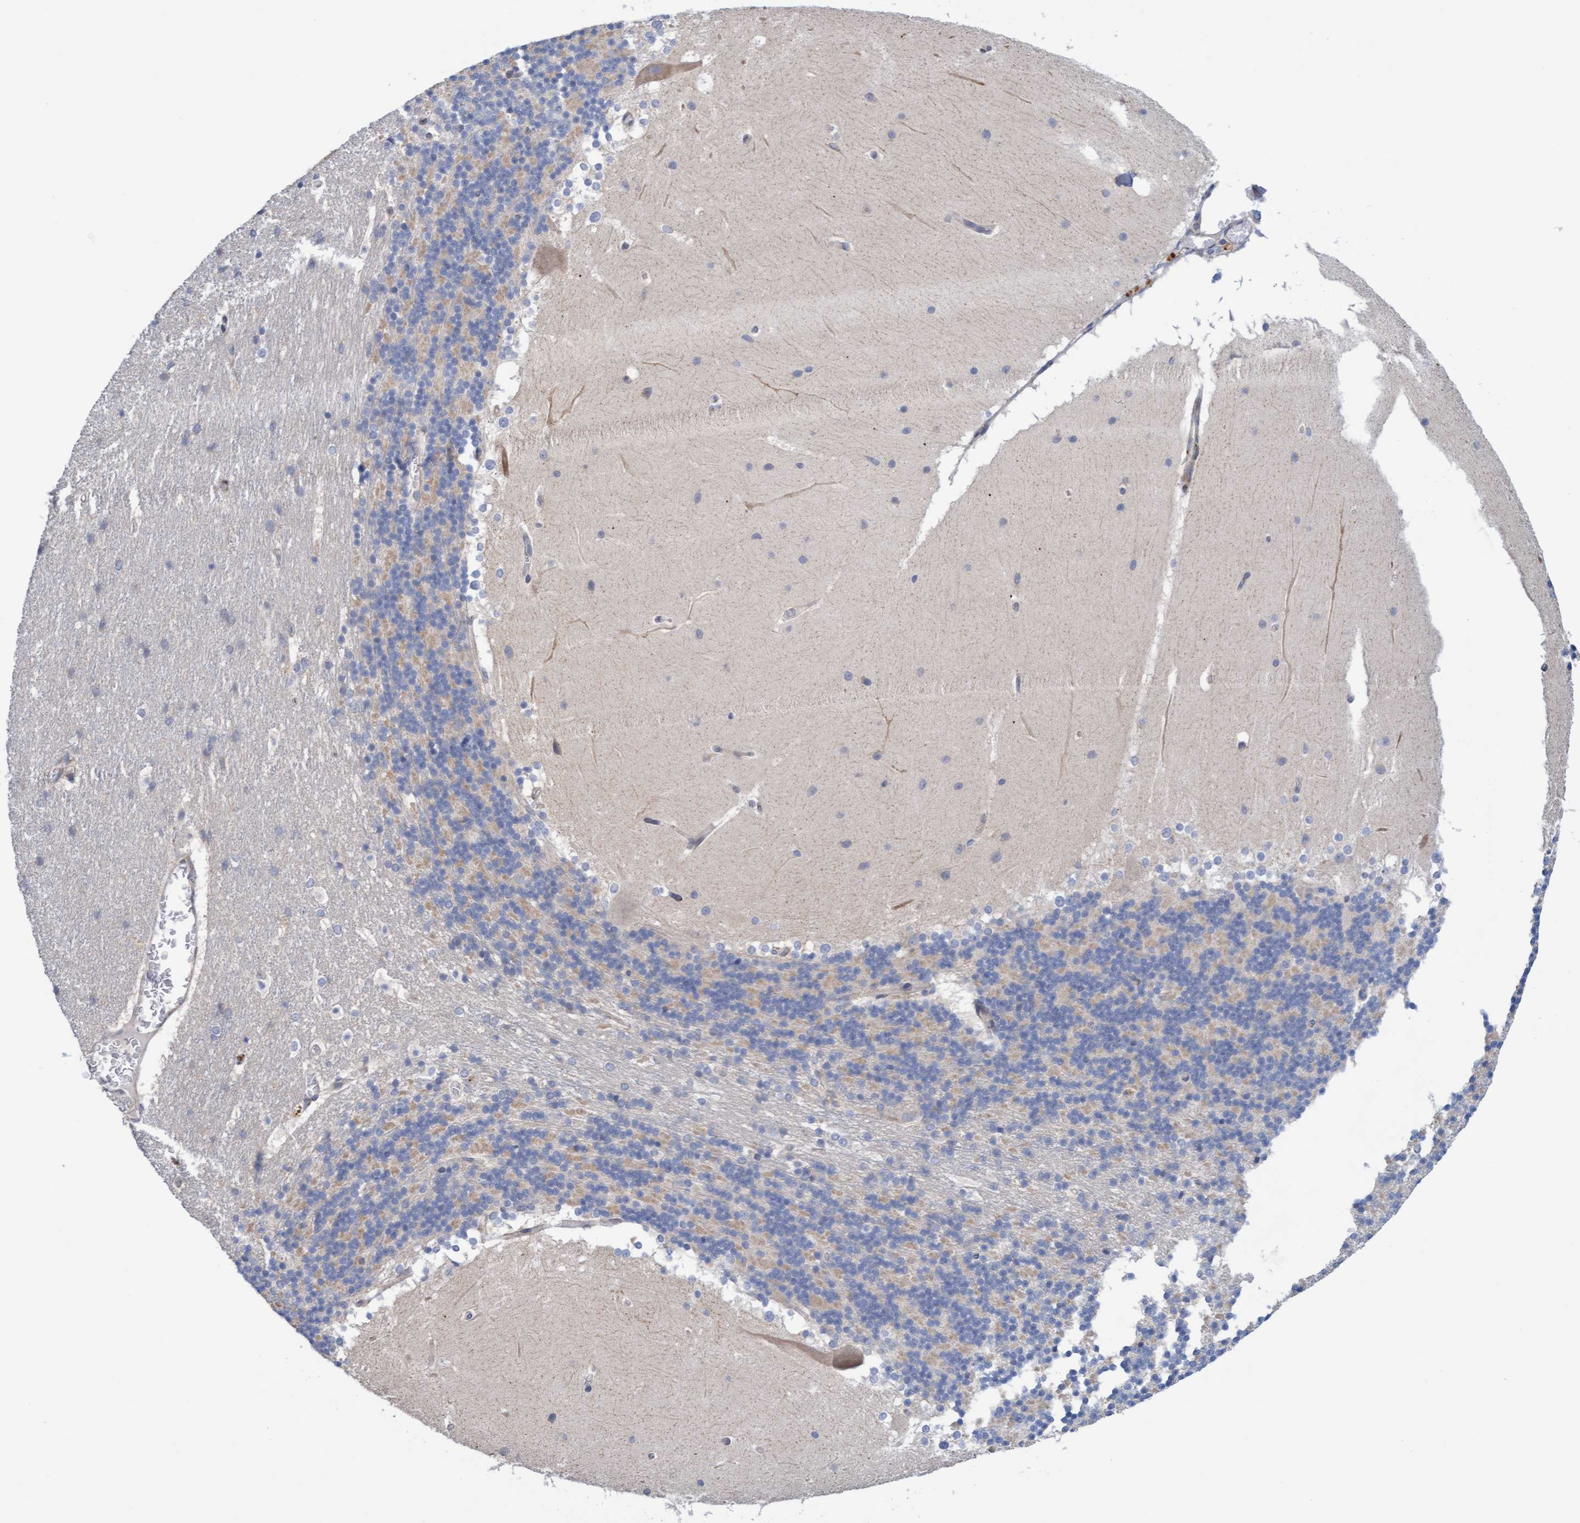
{"staining": {"intensity": "negative", "quantity": "none", "location": "none"}, "tissue": "cerebellum", "cell_type": "Cells in granular layer", "image_type": "normal", "snomed": [{"axis": "morphology", "description": "Normal tissue, NOS"}, {"axis": "topography", "description": "Cerebellum"}], "caption": "High power microscopy micrograph of an IHC micrograph of unremarkable cerebellum, revealing no significant expression in cells in granular layer.", "gene": "MMP8", "patient": {"sex": "female", "age": 19}}